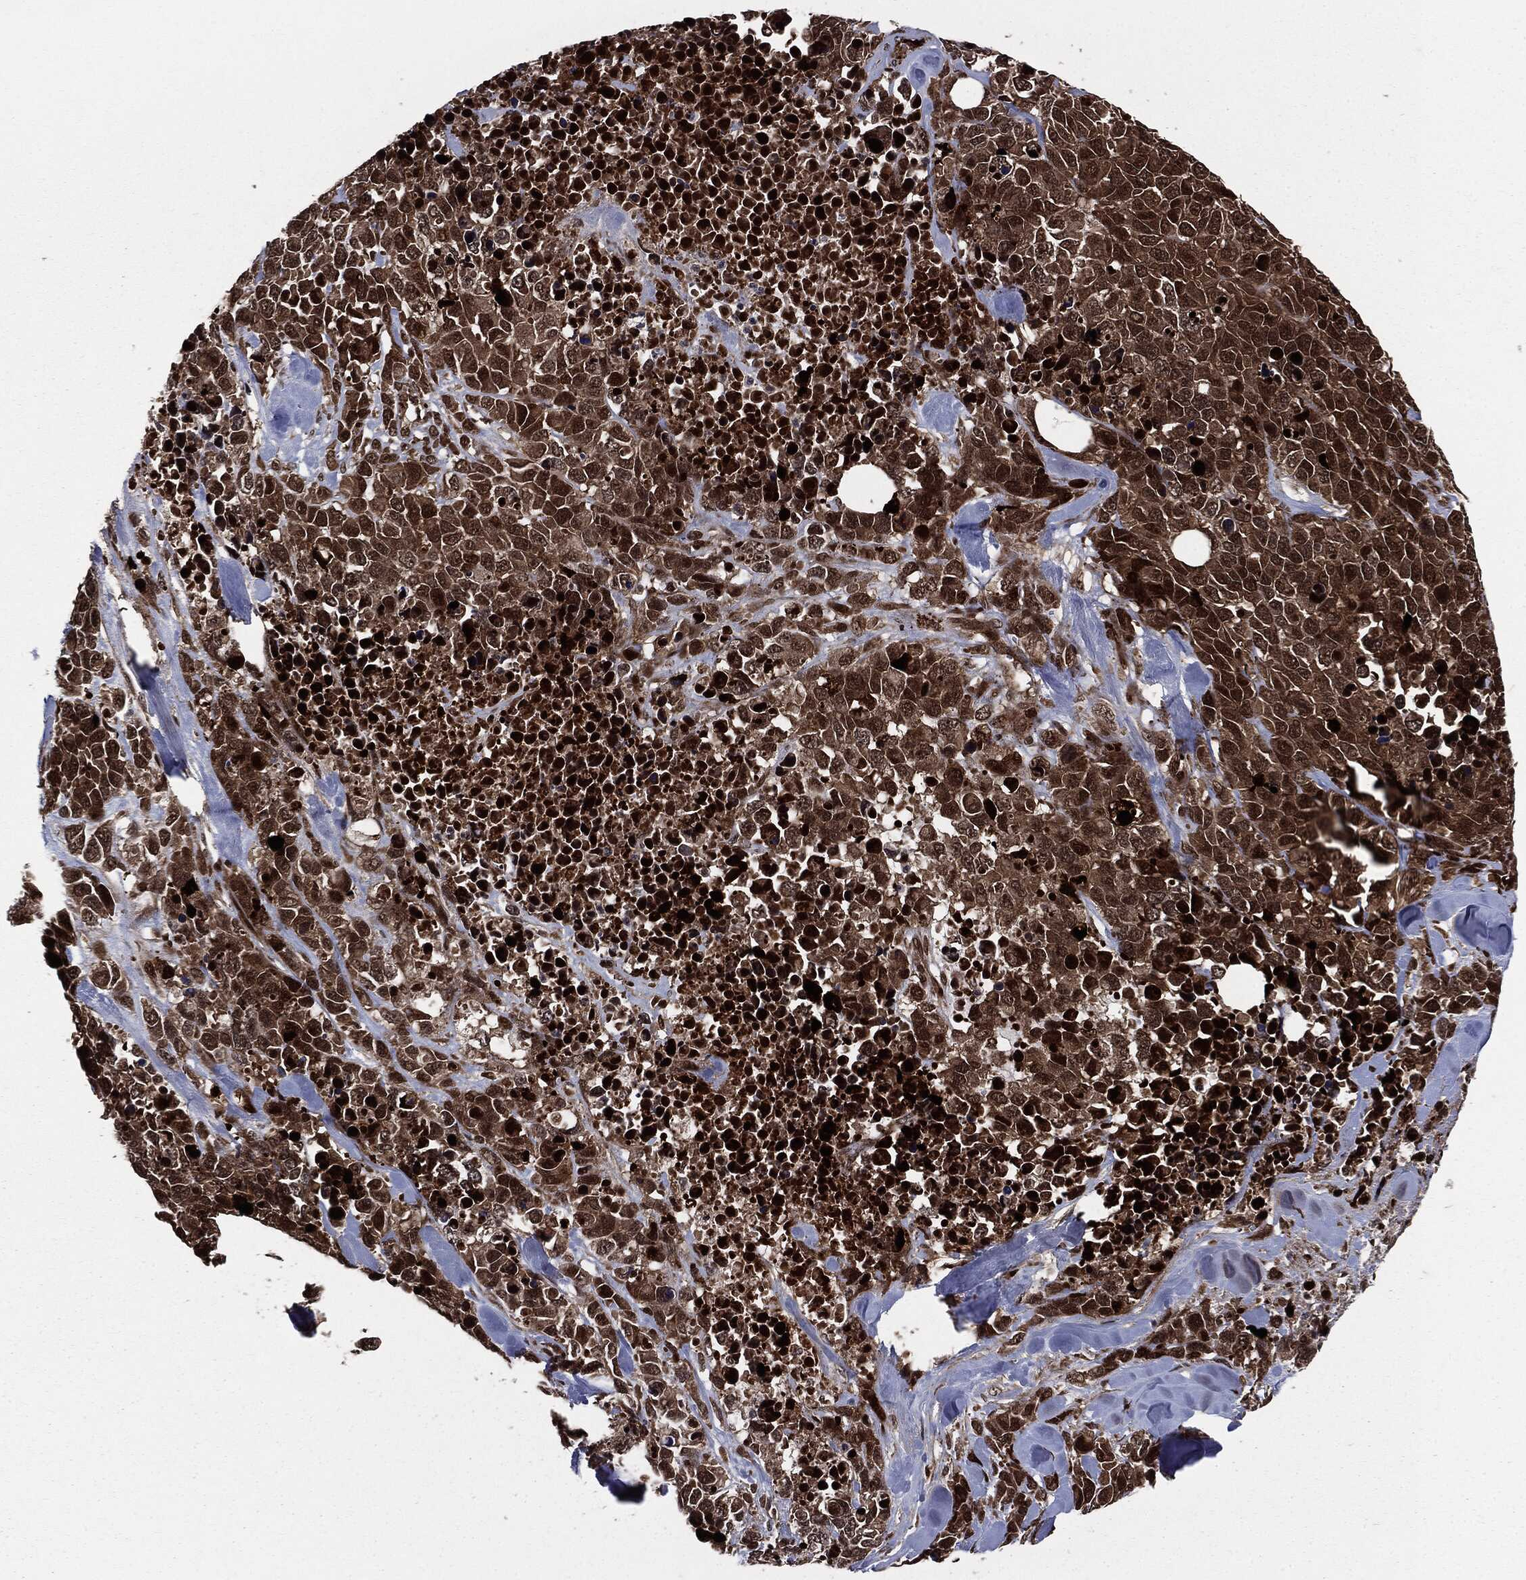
{"staining": {"intensity": "strong", "quantity": ">75%", "location": "cytoplasmic/membranous,nuclear"}, "tissue": "melanoma", "cell_type": "Tumor cells", "image_type": "cancer", "snomed": [{"axis": "morphology", "description": "Malignant melanoma, Metastatic site"}, {"axis": "topography", "description": "Skin"}], "caption": "Immunohistochemistry (IHC) photomicrograph of melanoma stained for a protein (brown), which demonstrates high levels of strong cytoplasmic/membranous and nuclear positivity in about >75% of tumor cells.", "gene": "SMAD4", "patient": {"sex": "male", "age": 84}}